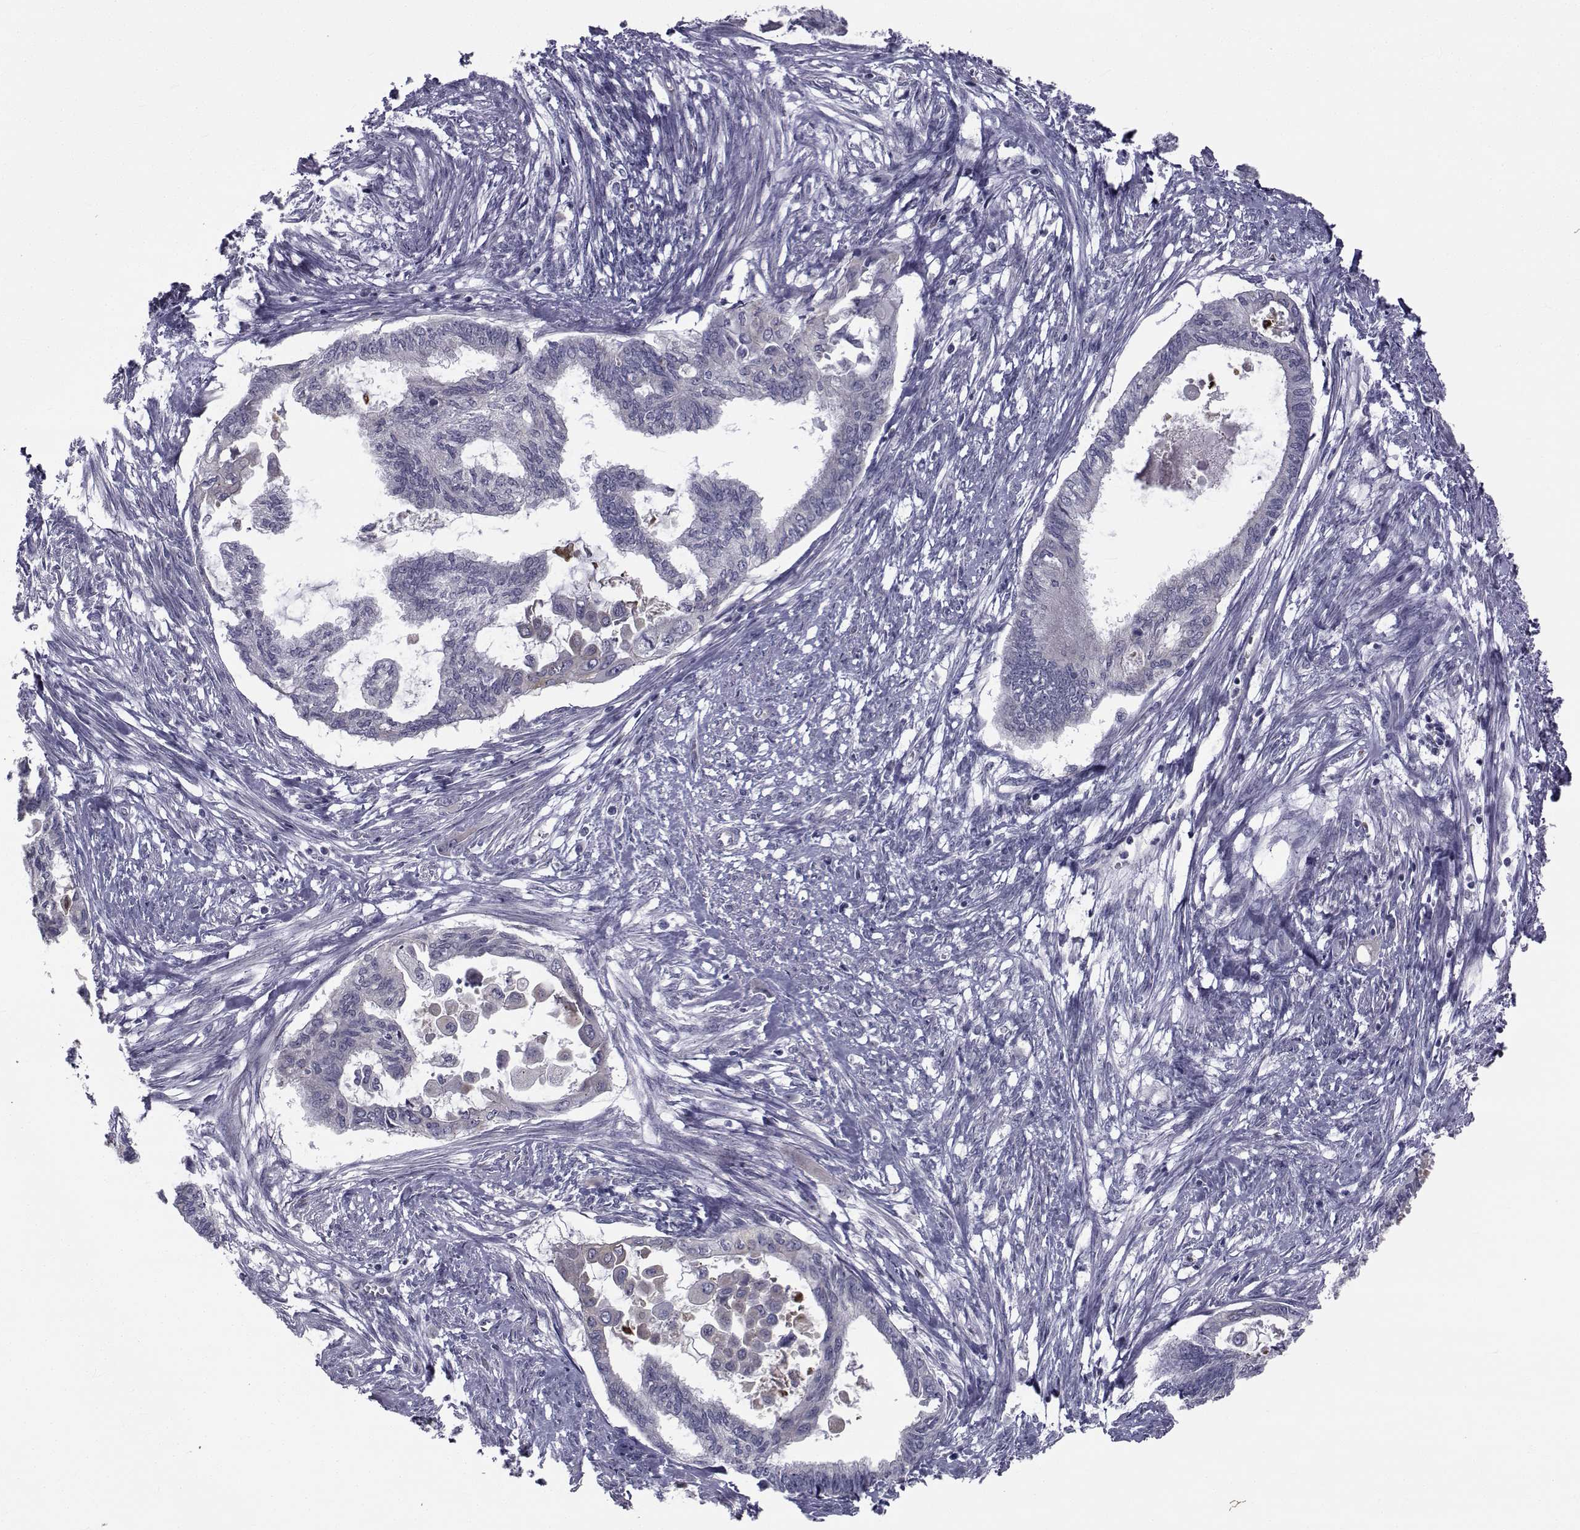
{"staining": {"intensity": "negative", "quantity": "none", "location": "none"}, "tissue": "endometrial cancer", "cell_type": "Tumor cells", "image_type": "cancer", "snomed": [{"axis": "morphology", "description": "Adenocarcinoma, NOS"}, {"axis": "topography", "description": "Endometrium"}], "caption": "Immunohistochemistry (IHC) of human endometrial adenocarcinoma shows no positivity in tumor cells.", "gene": "ANGPT1", "patient": {"sex": "female", "age": 86}}